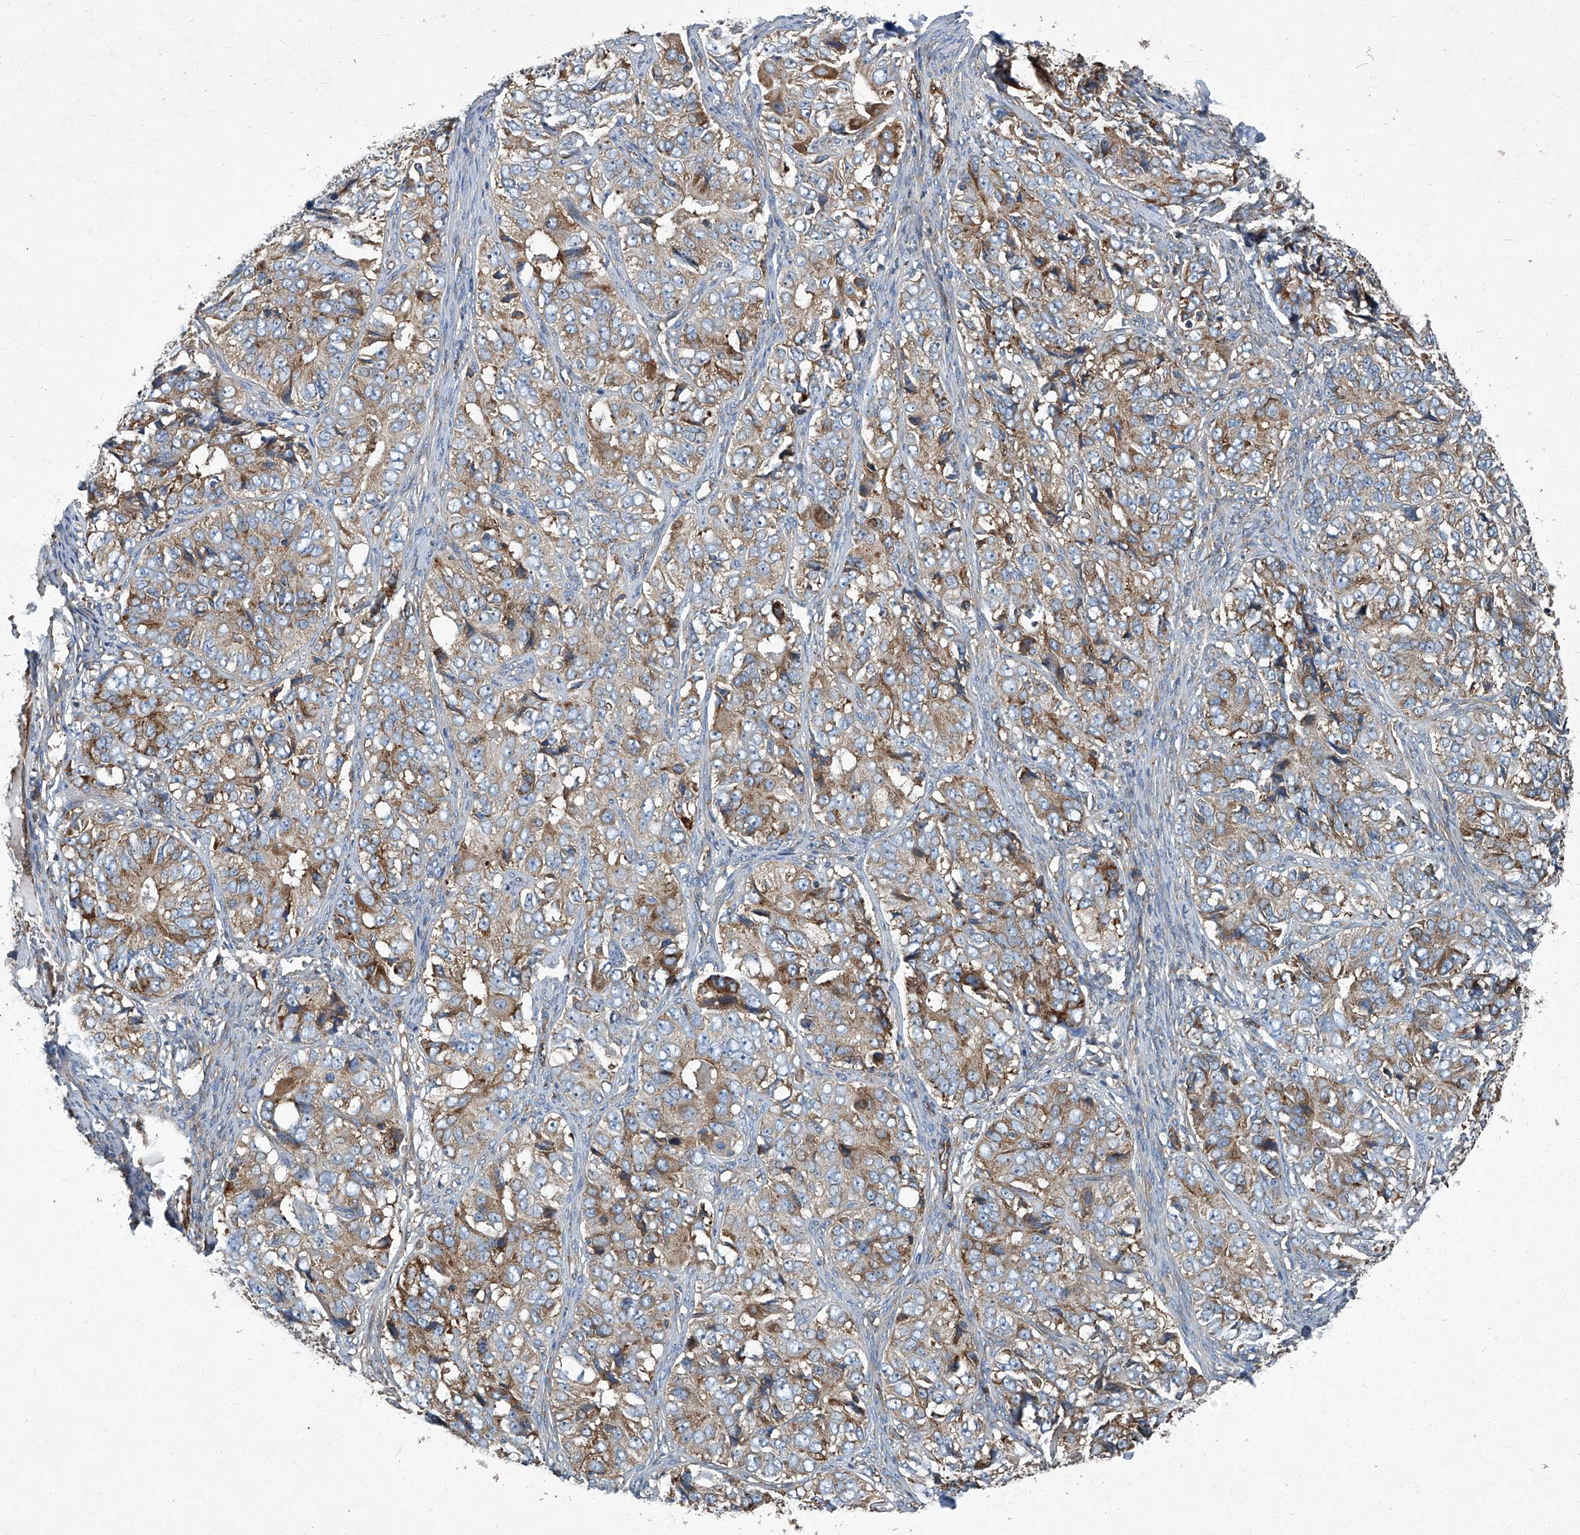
{"staining": {"intensity": "moderate", "quantity": ">75%", "location": "cytoplasmic/membranous"}, "tissue": "ovarian cancer", "cell_type": "Tumor cells", "image_type": "cancer", "snomed": [{"axis": "morphology", "description": "Carcinoma, endometroid"}, {"axis": "topography", "description": "Ovary"}], "caption": "About >75% of tumor cells in human ovarian cancer reveal moderate cytoplasmic/membranous protein staining as visualized by brown immunohistochemical staining.", "gene": "PIGH", "patient": {"sex": "female", "age": 51}}